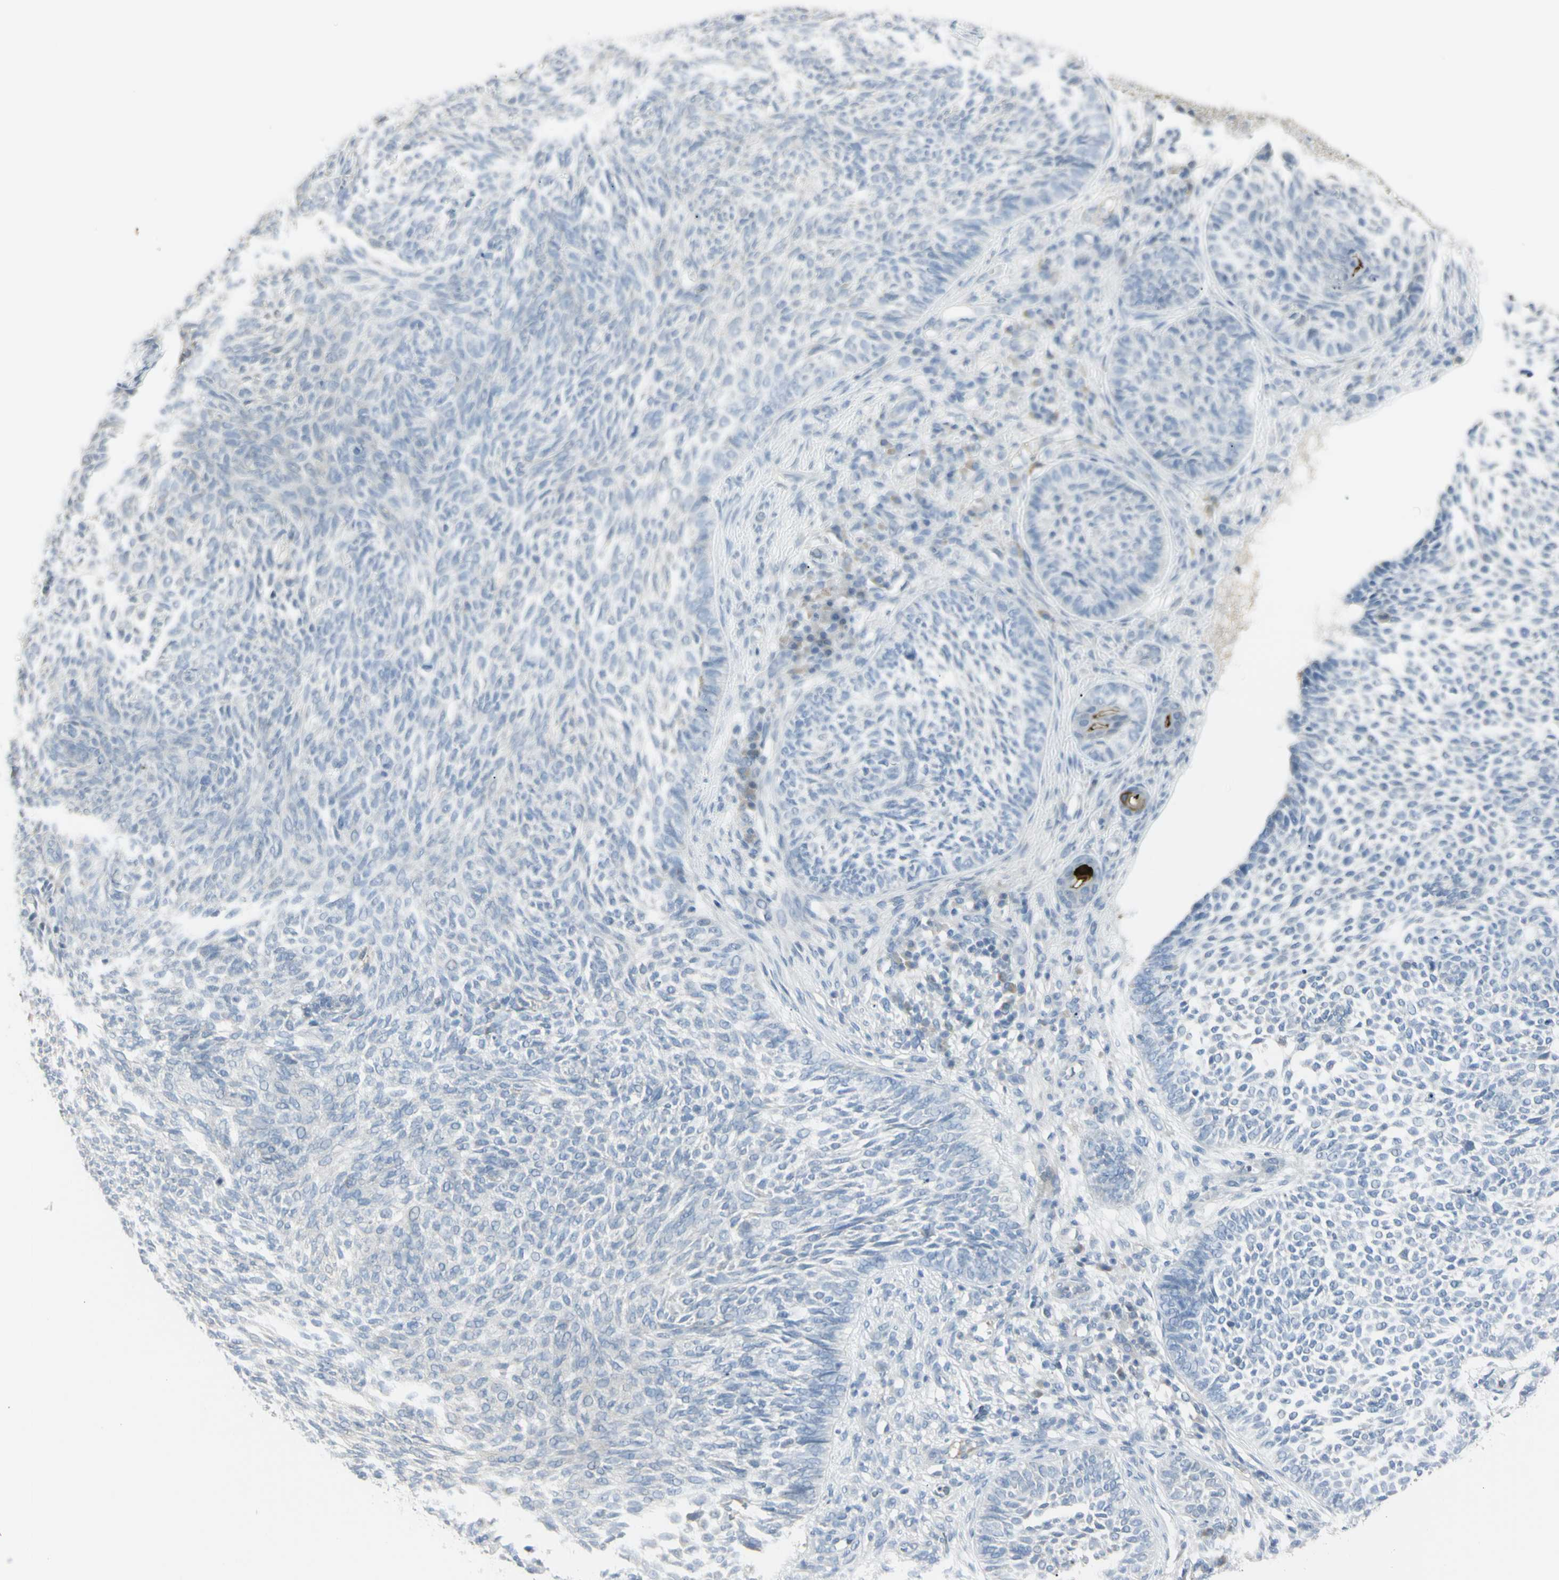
{"staining": {"intensity": "negative", "quantity": "none", "location": "none"}, "tissue": "skin cancer", "cell_type": "Tumor cells", "image_type": "cancer", "snomed": [{"axis": "morphology", "description": "Basal cell carcinoma"}, {"axis": "topography", "description": "Skin"}], "caption": "Immunohistochemistry (IHC) photomicrograph of human skin cancer stained for a protein (brown), which exhibits no expression in tumor cells. (Stains: DAB immunohistochemistry (IHC) with hematoxylin counter stain, Microscopy: brightfield microscopy at high magnification).", "gene": "PIP", "patient": {"sex": "male", "age": 87}}